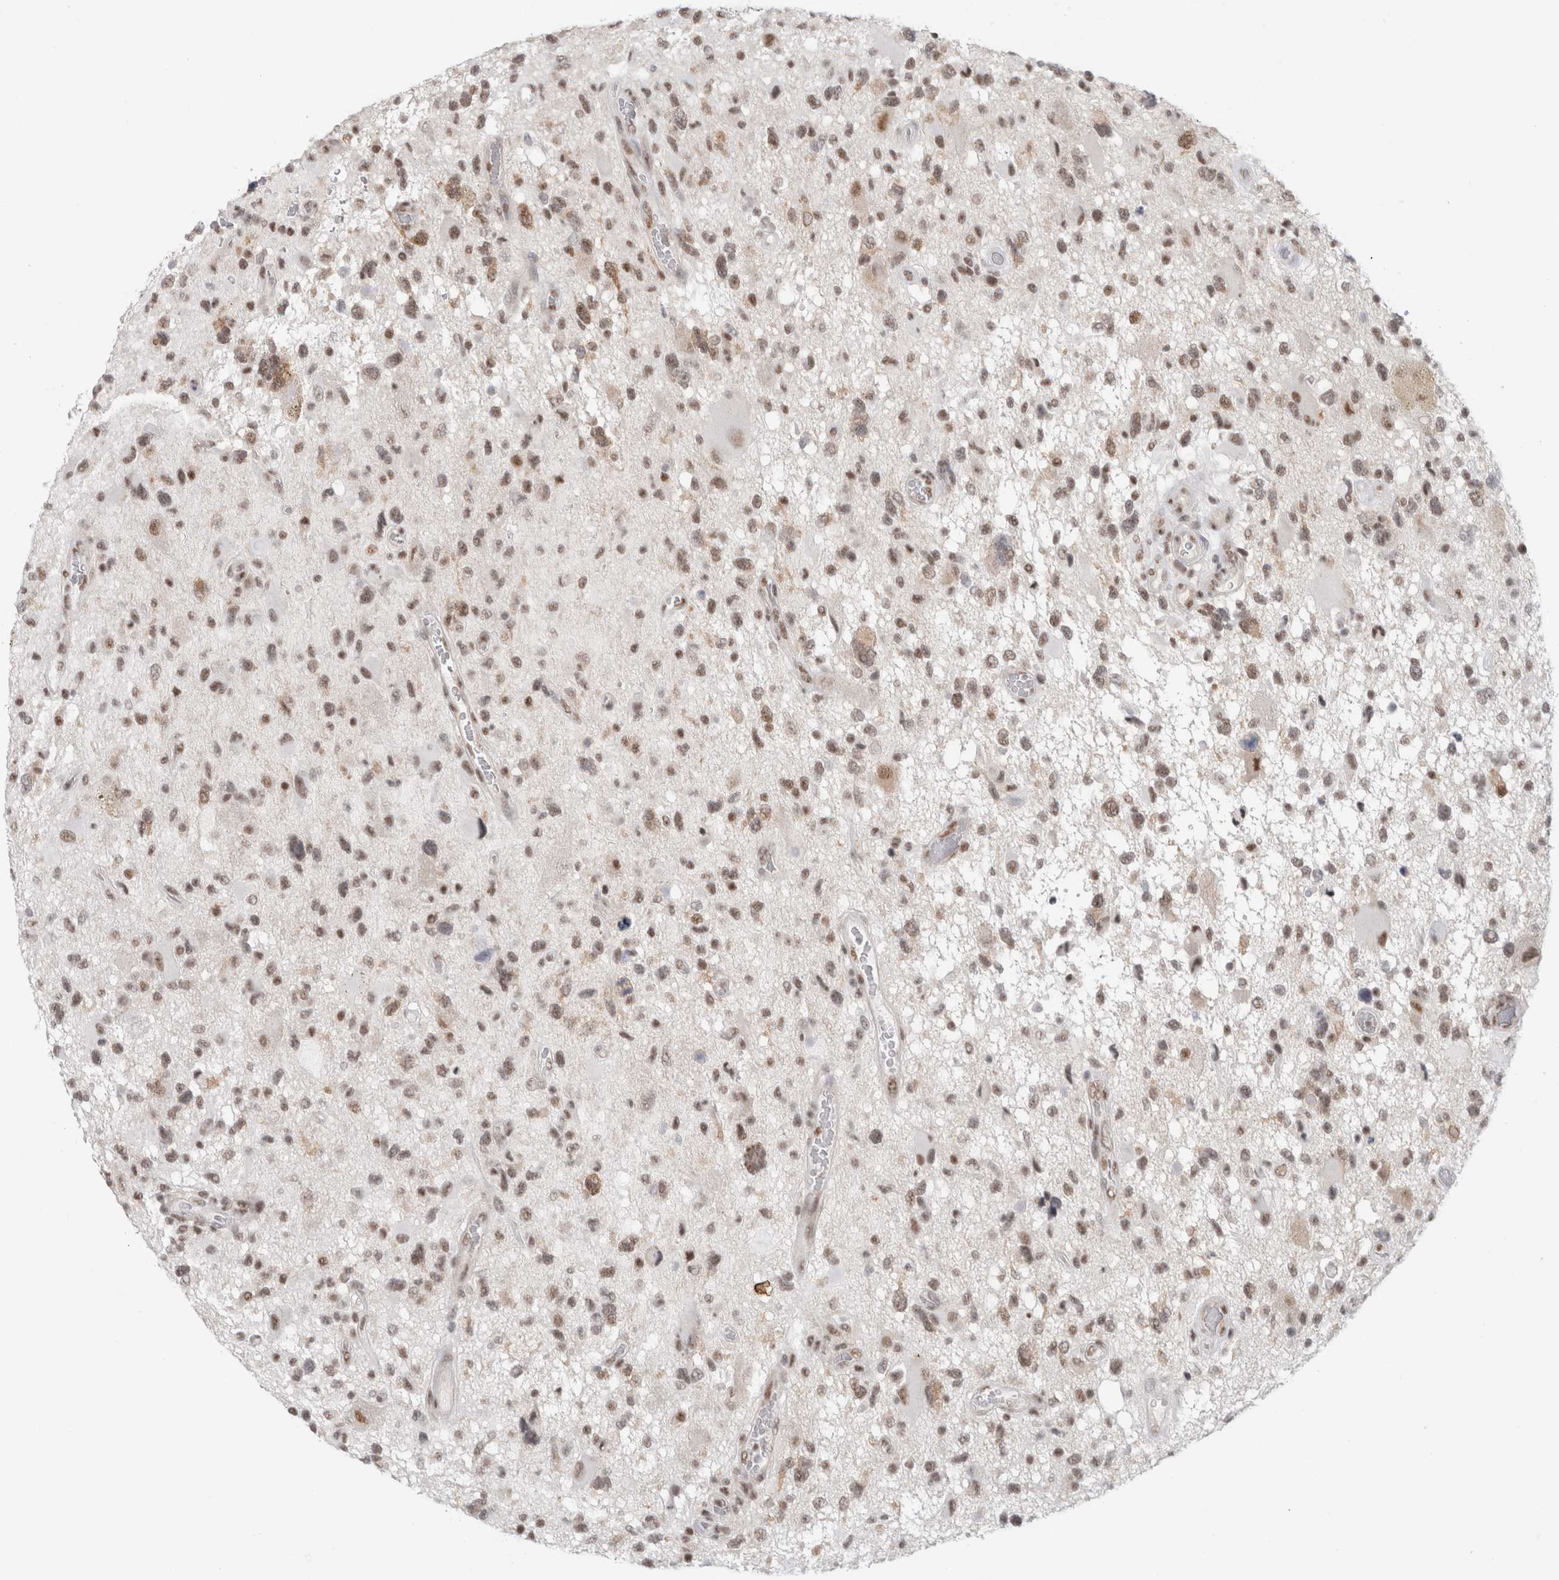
{"staining": {"intensity": "moderate", "quantity": ">75%", "location": "nuclear"}, "tissue": "glioma", "cell_type": "Tumor cells", "image_type": "cancer", "snomed": [{"axis": "morphology", "description": "Glioma, malignant, High grade"}, {"axis": "topography", "description": "Brain"}], "caption": "DAB (3,3'-diaminobenzidine) immunohistochemical staining of human malignant high-grade glioma shows moderate nuclear protein expression in about >75% of tumor cells.", "gene": "TRMT12", "patient": {"sex": "male", "age": 33}}